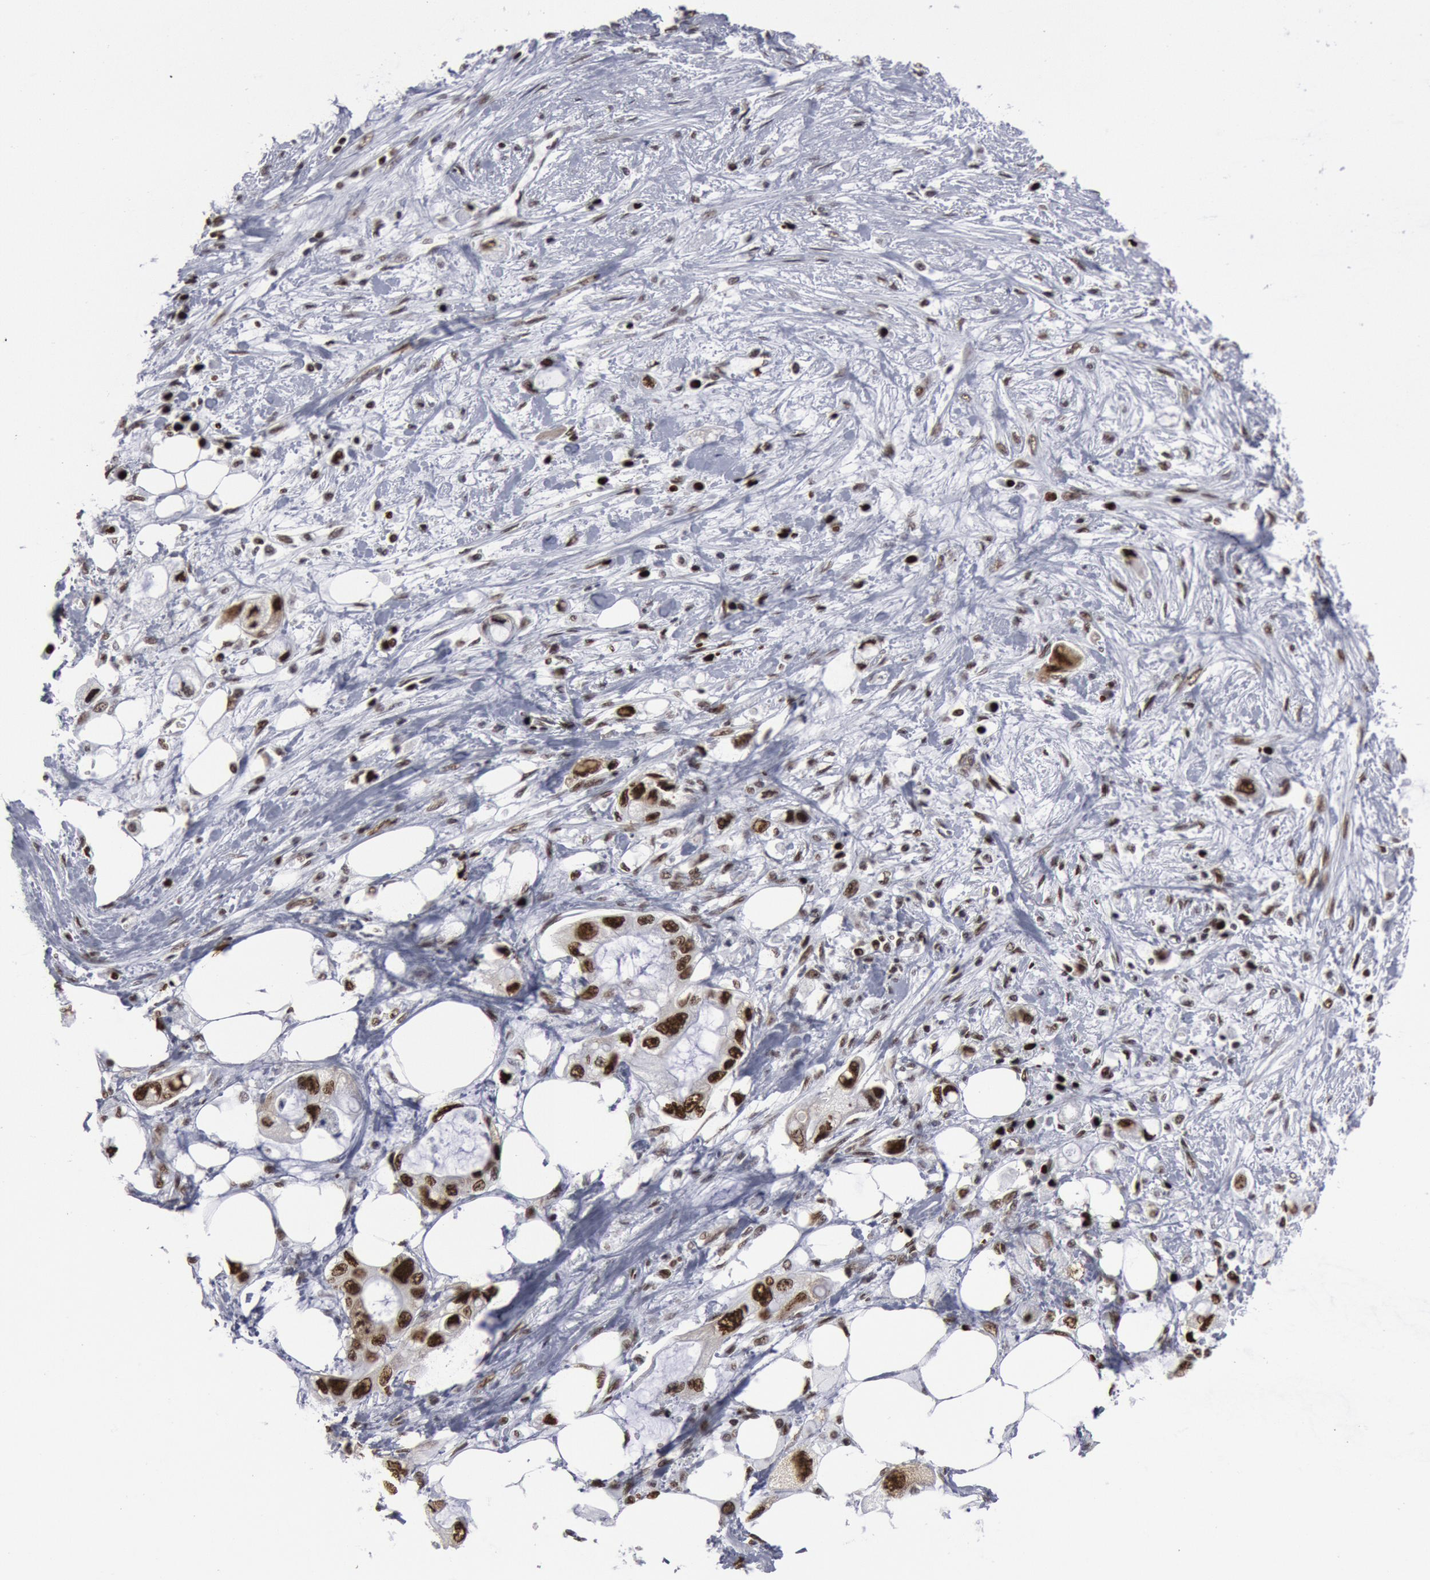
{"staining": {"intensity": "strong", "quantity": ">75%", "location": "nuclear"}, "tissue": "pancreatic cancer", "cell_type": "Tumor cells", "image_type": "cancer", "snomed": [{"axis": "morphology", "description": "Adenocarcinoma, NOS"}, {"axis": "topography", "description": "Pancreas"}, {"axis": "topography", "description": "Stomach, upper"}], "caption": "Tumor cells display high levels of strong nuclear positivity in approximately >75% of cells in human pancreatic adenocarcinoma. The staining was performed using DAB, with brown indicating positive protein expression. Nuclei are stained blue with hematoxylin.", "gene": "SUB1", "patient": {"sex": "male", "age": 77}}